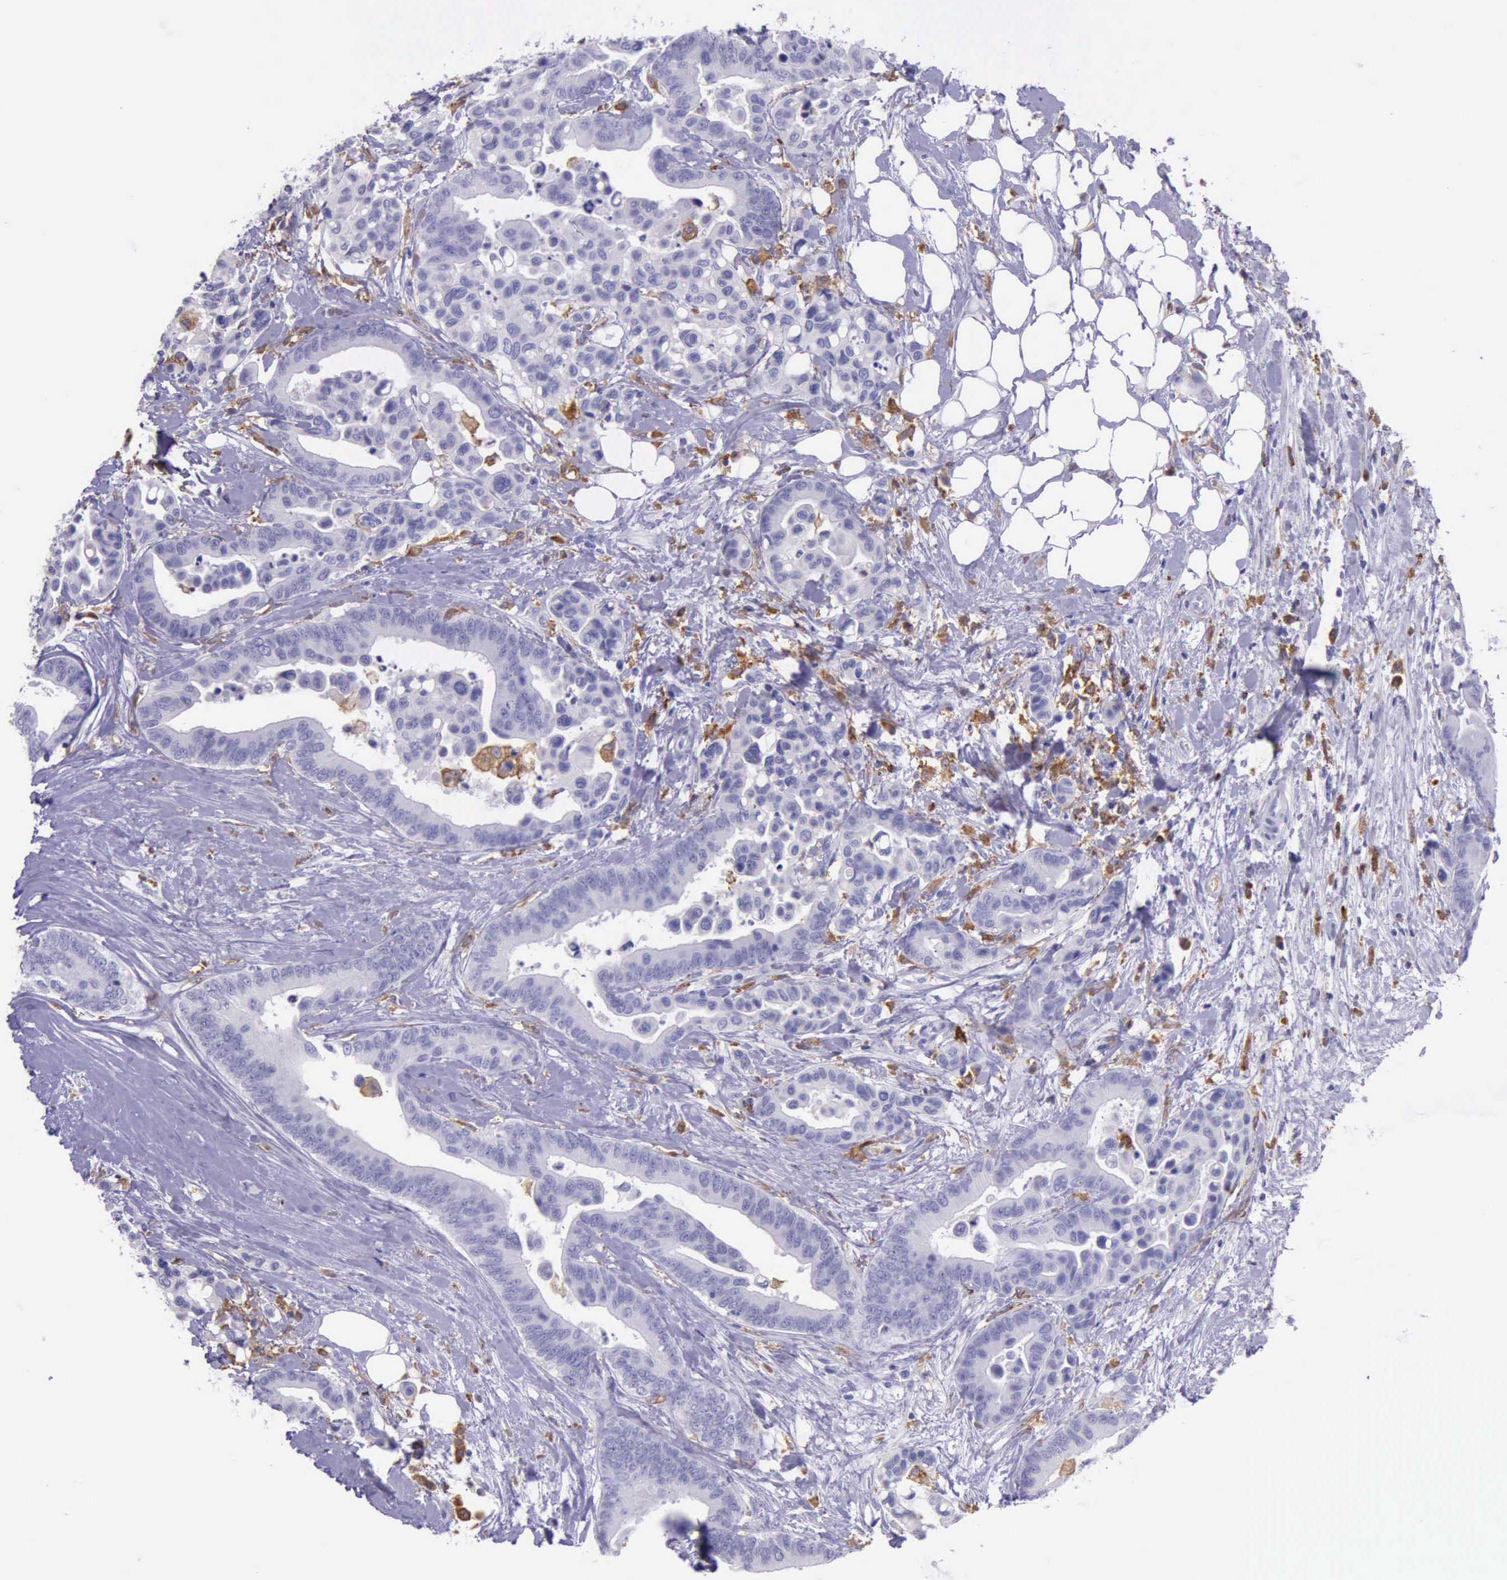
{"staining": {"intensity": "negative", "quantity": "none", "location": "none"}, "tissue": "colorectal cancer", "cell_type": "Tumor cells", "image_type": "cancer", "snomed": [{"axis": "morphology", "description": "Adenocarcinoma, NOS"}, {"axis": "topography", "description": "Colon"}], "caption": "Protein analysis of adenocarcinoma (colorectal) displays no significant expression in tumor cells.", "gene": "BTK", "patient": {"sex": "male", "age": 82}}